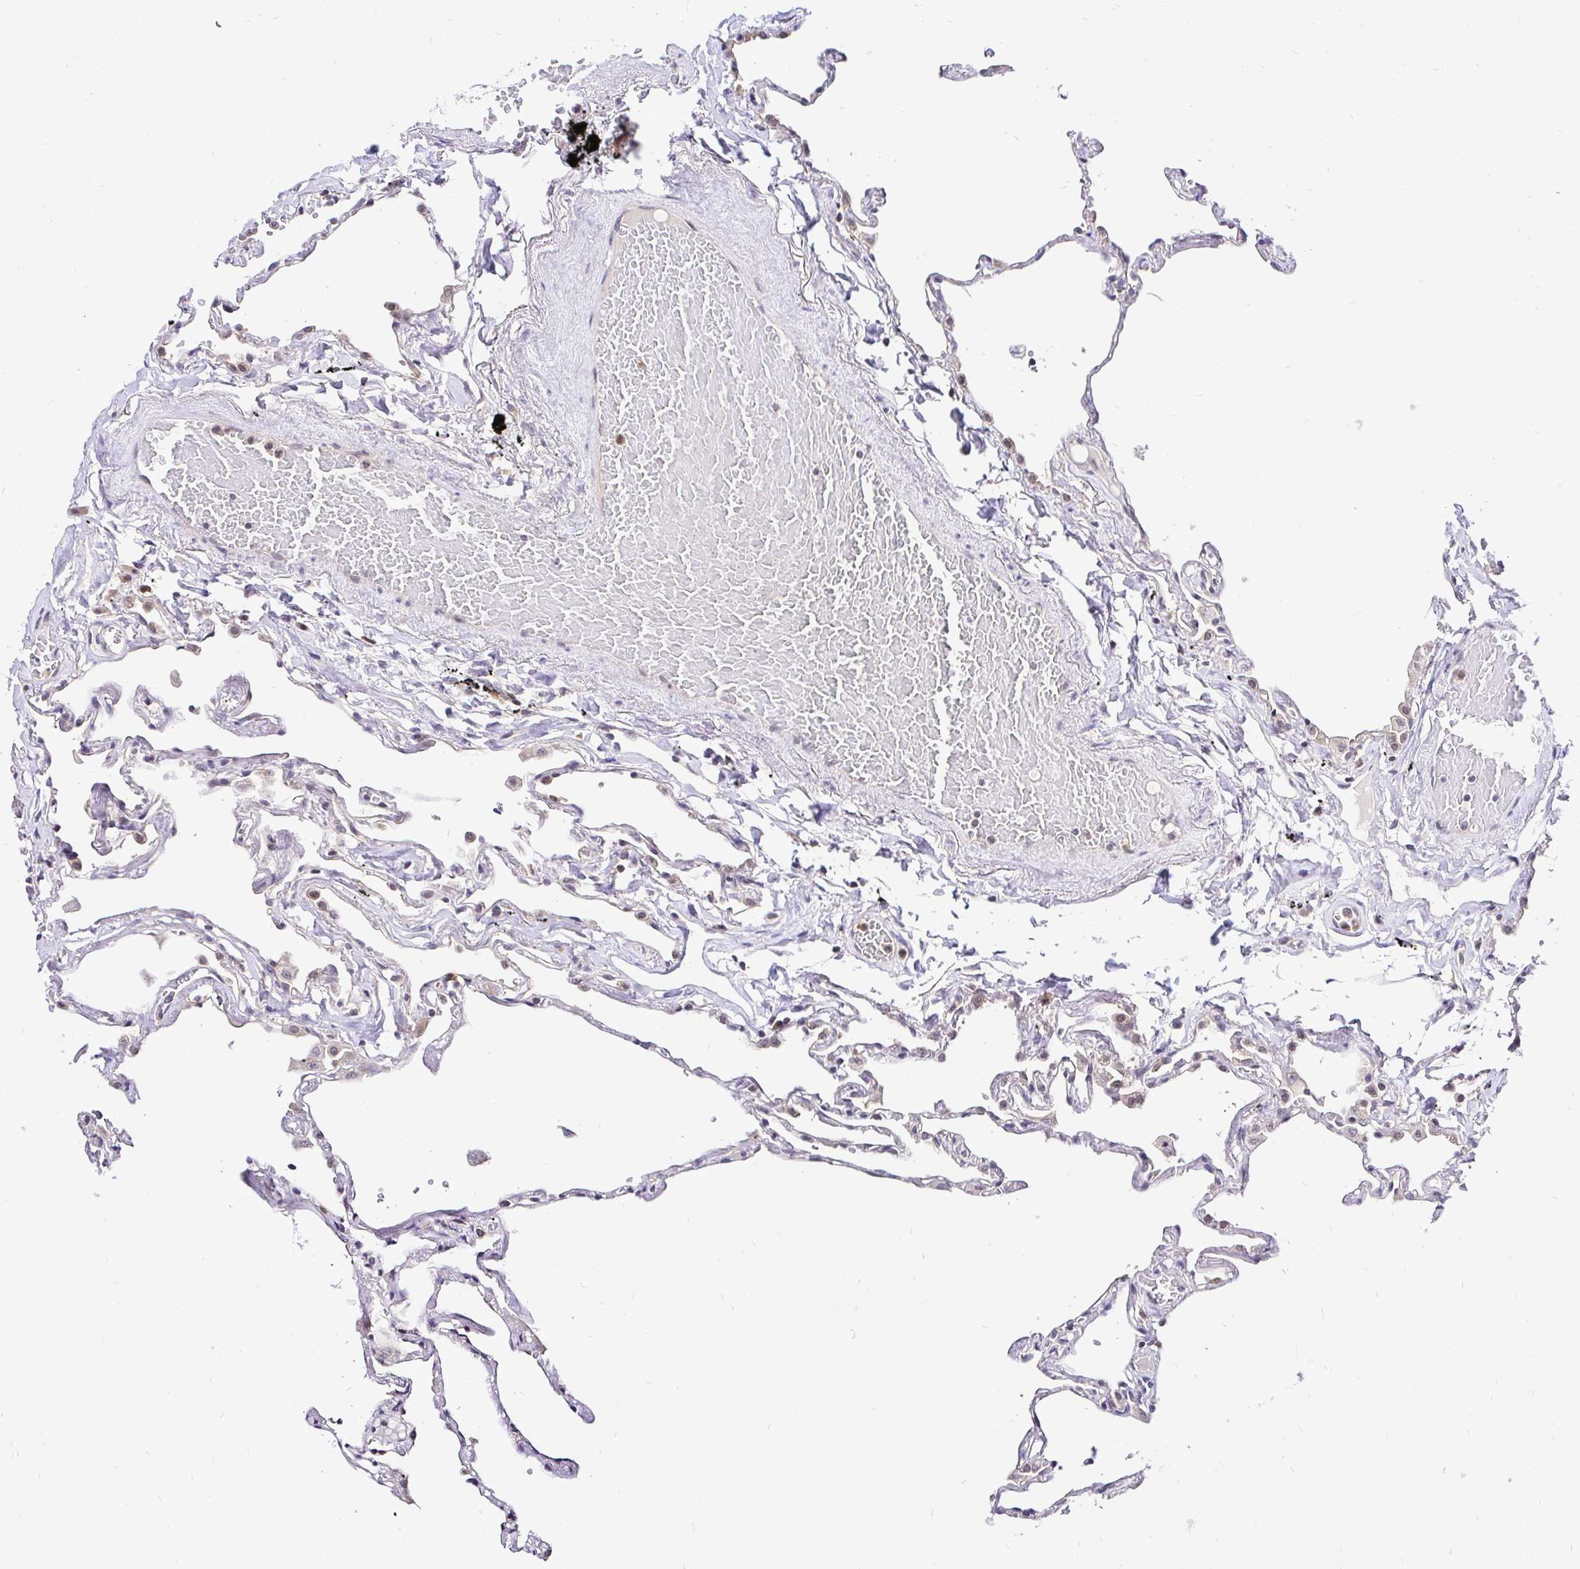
{"staining": {"intensity": "weak", "quantity": "25%-75%", "location": "nuclear"}, "tissue": "lung", "cell_type": "Alveolar cells", "image_type": "normal", "snomed": [{"axis": "morphology", "description": "Normal tissue, NOS"}, {"axis": "topography", "description": "Lung"}], "caption": "Approximately 25%-75% of alveolar cells in benign lung display weak nuclear protein expression as visualized by brown immunohistochemical staining.", "gene": "UBE2M", "patient": {"sex": "female", "age": 67}}